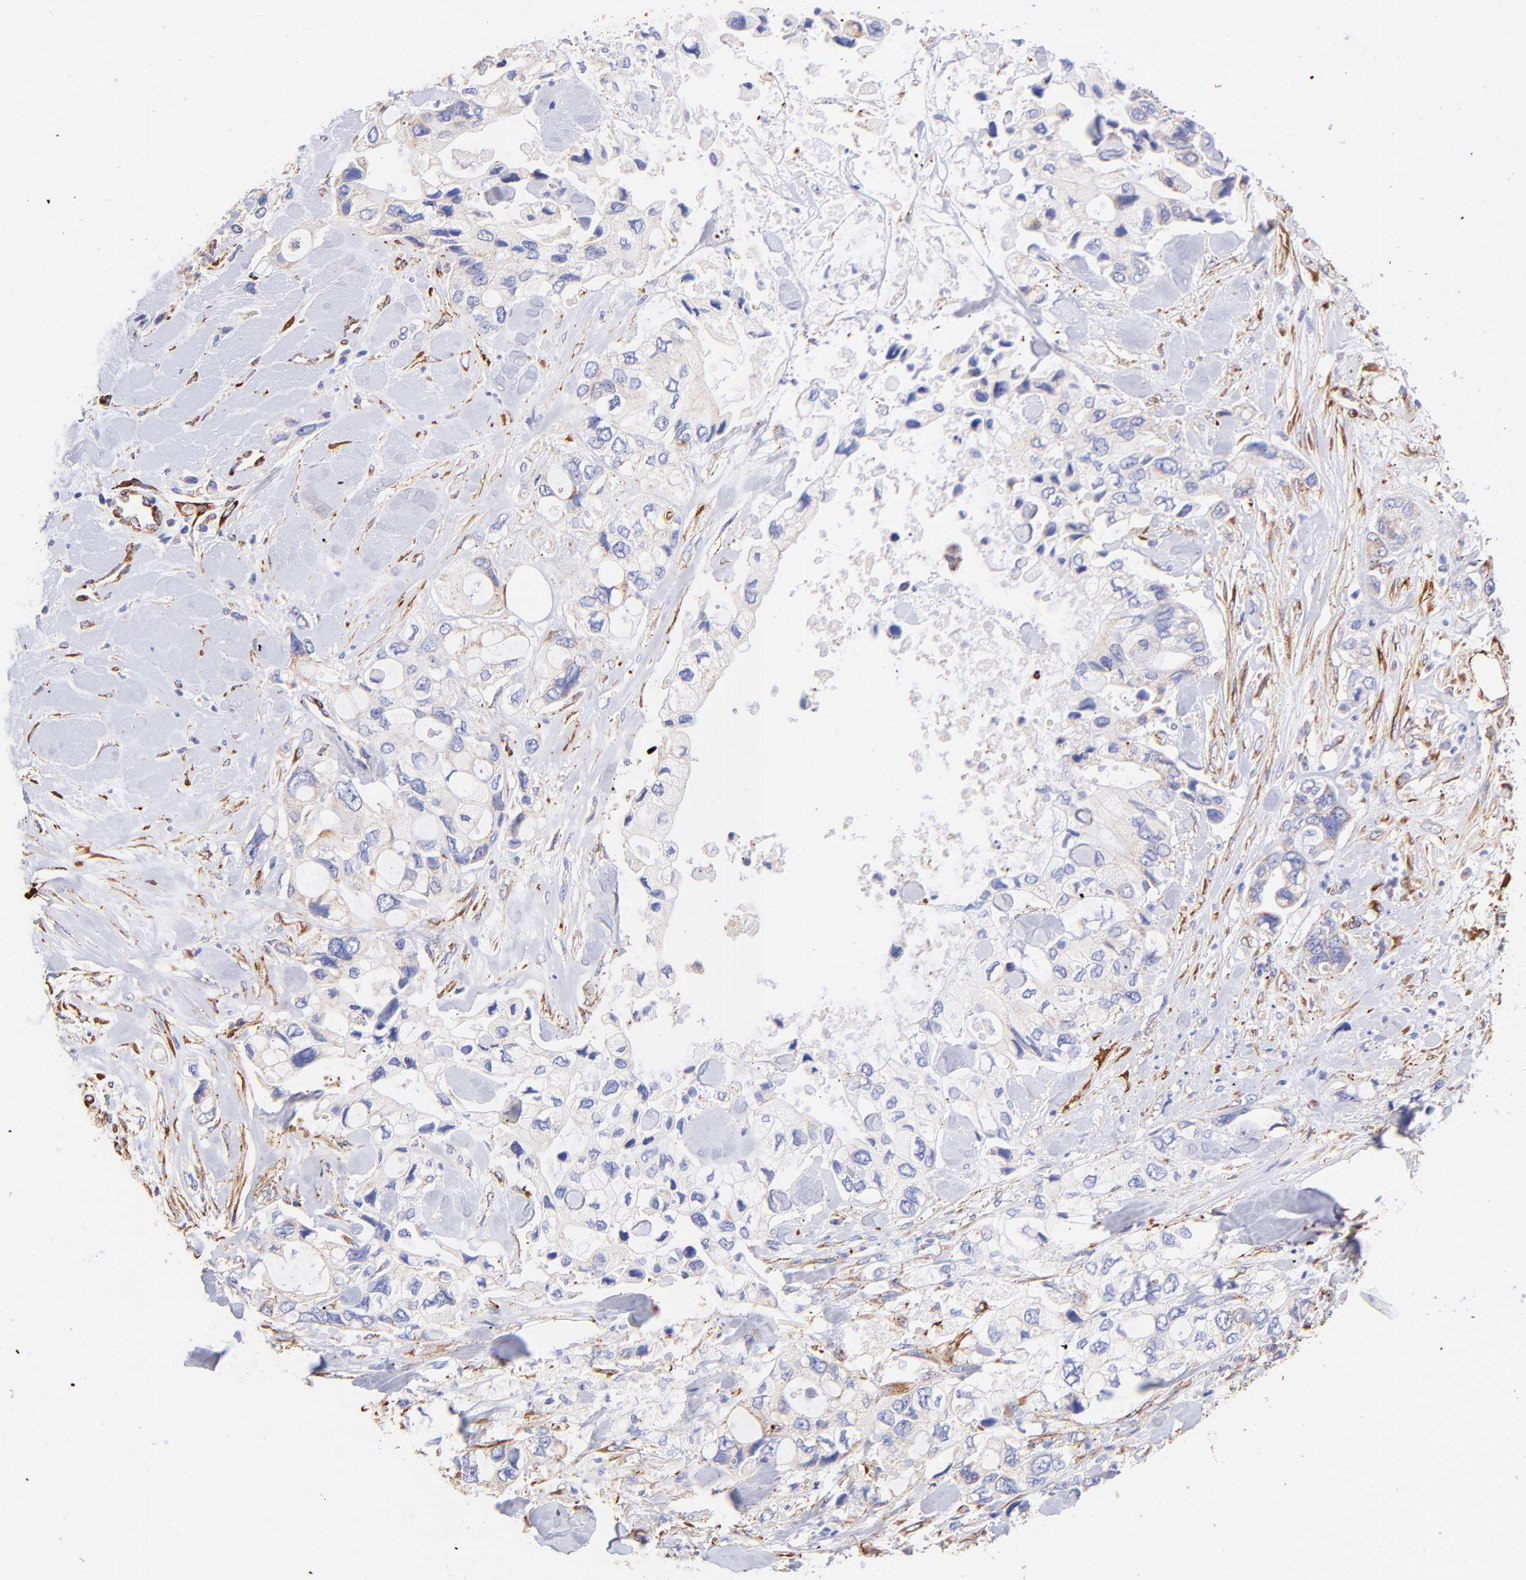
{"staining": {"intensity": "weak", "quantity": "25%-75%", "location": "cytoplasmic/membranous"}, "tissue": "pancreatic cancer", "cell_type": "Tumor cells", "image_type": "cancer", "snomed": [{"axis": "morphology", "description": "Adenocarcinoma, NOS"}, {"axis": "topography", "description": "Pancreas"}], "caption": "Immunohistochemistry image of neoplastic tissue: human pancreatic adenocarcinoma stained using immunohistochemistry (IHC) exhibits low levels of weak protein expression localized specifically in the cytoplasmic/membranous of tumor cells, appearing as a cytoplasmic/membranous brown color.", "gene": "SPARC", "patient": {"sex": "male", "age": 70}}